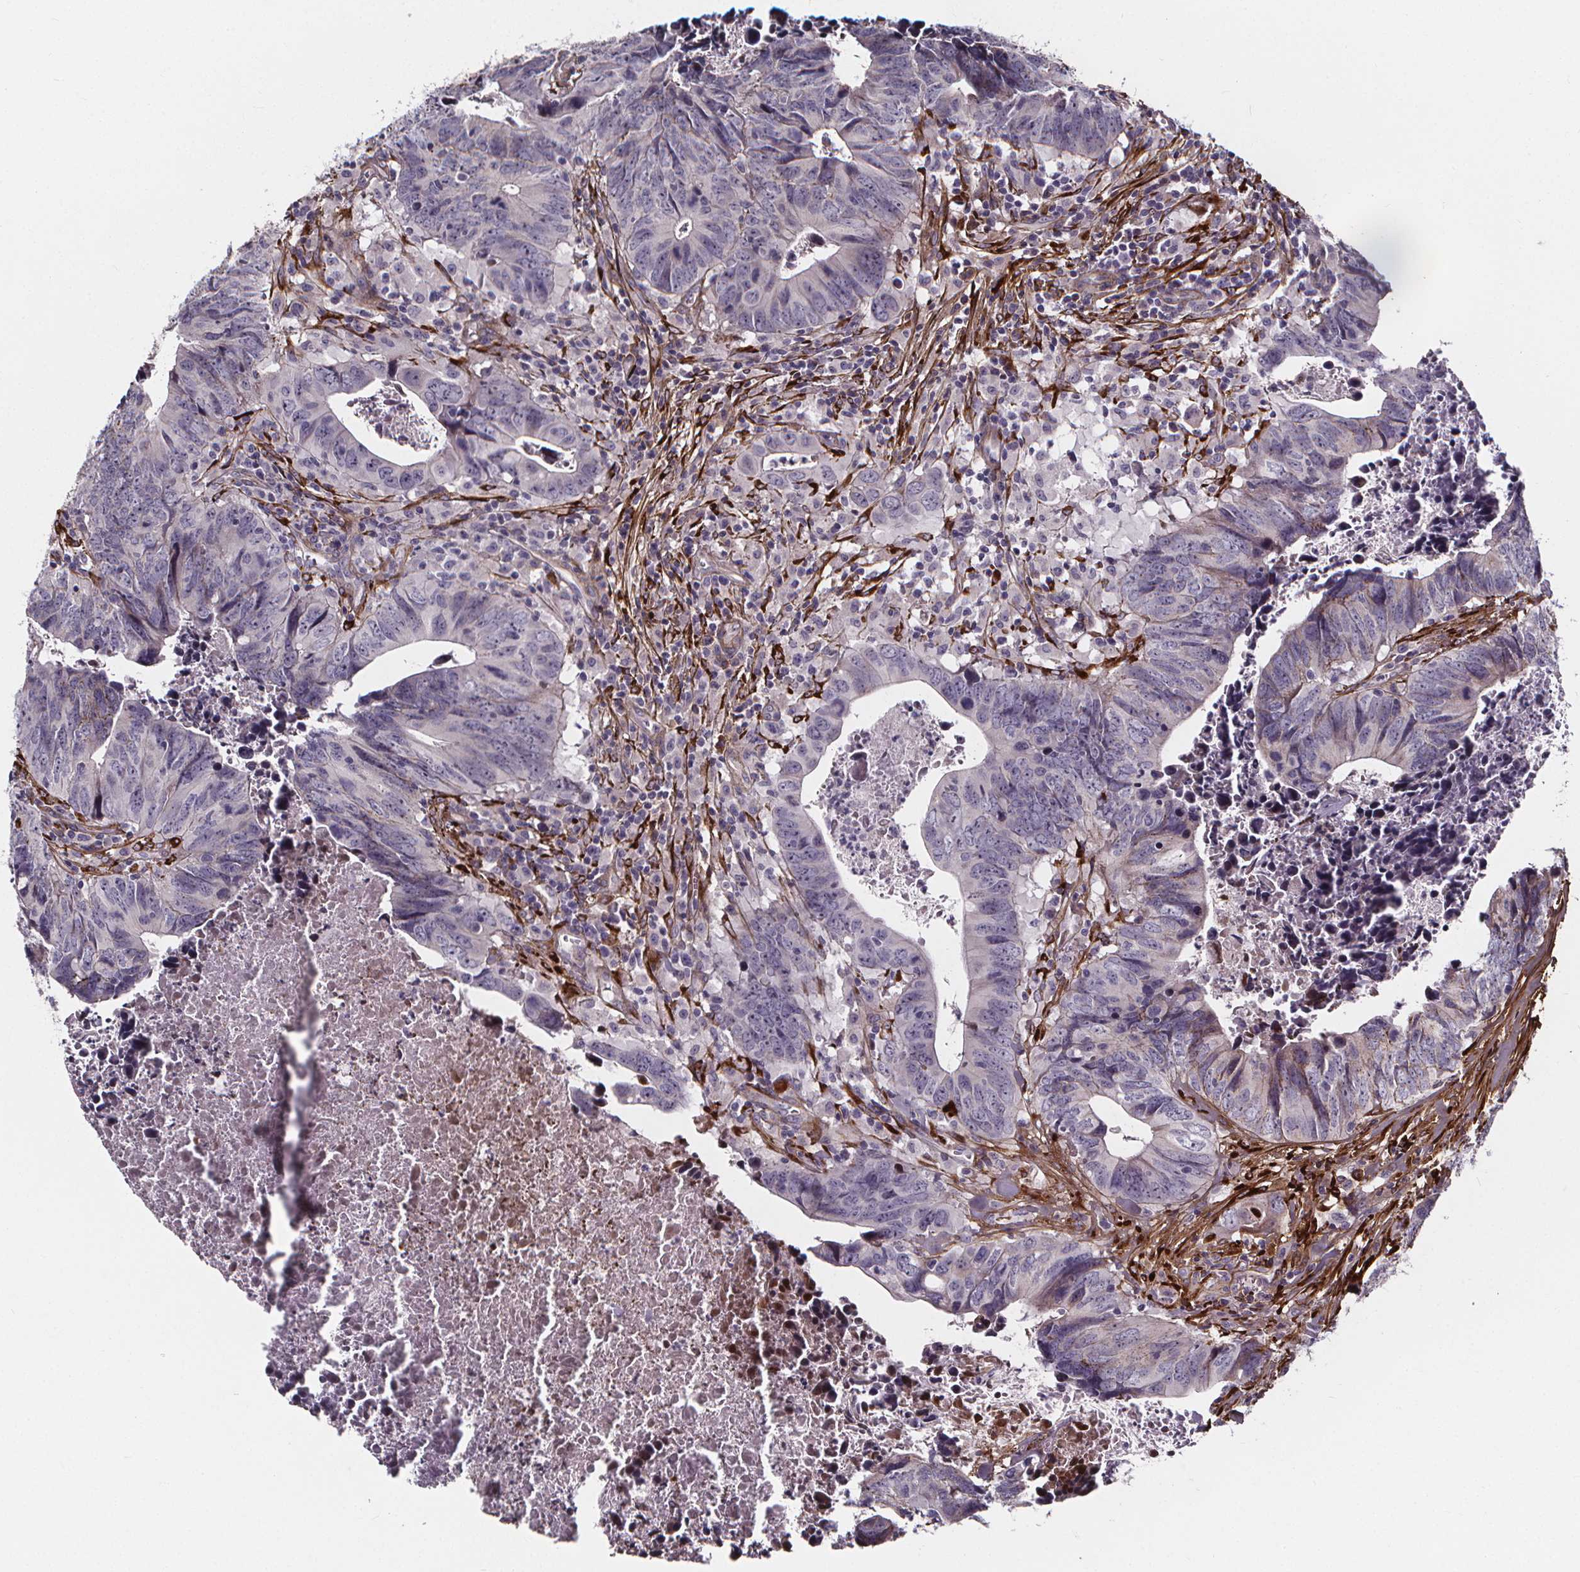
{"staining": {"intensity": "negative", "quantity": "none", "location": "none"}, "tissue": "colorectal cancer", "cell_type": "Tumor cells", "image_type": "cancer", "snomed": [{"axis": "morphology", "description": "Adenocarcinoma, NOS"}, {"axis": "topography", "description": "Colon"}], "caption": "Colorectal cancer was stained to show a protein in brown. There is no significant staining in tumor cells.", "gene": "AEBP1", "patient": {"sex": "female", "age": 82}}